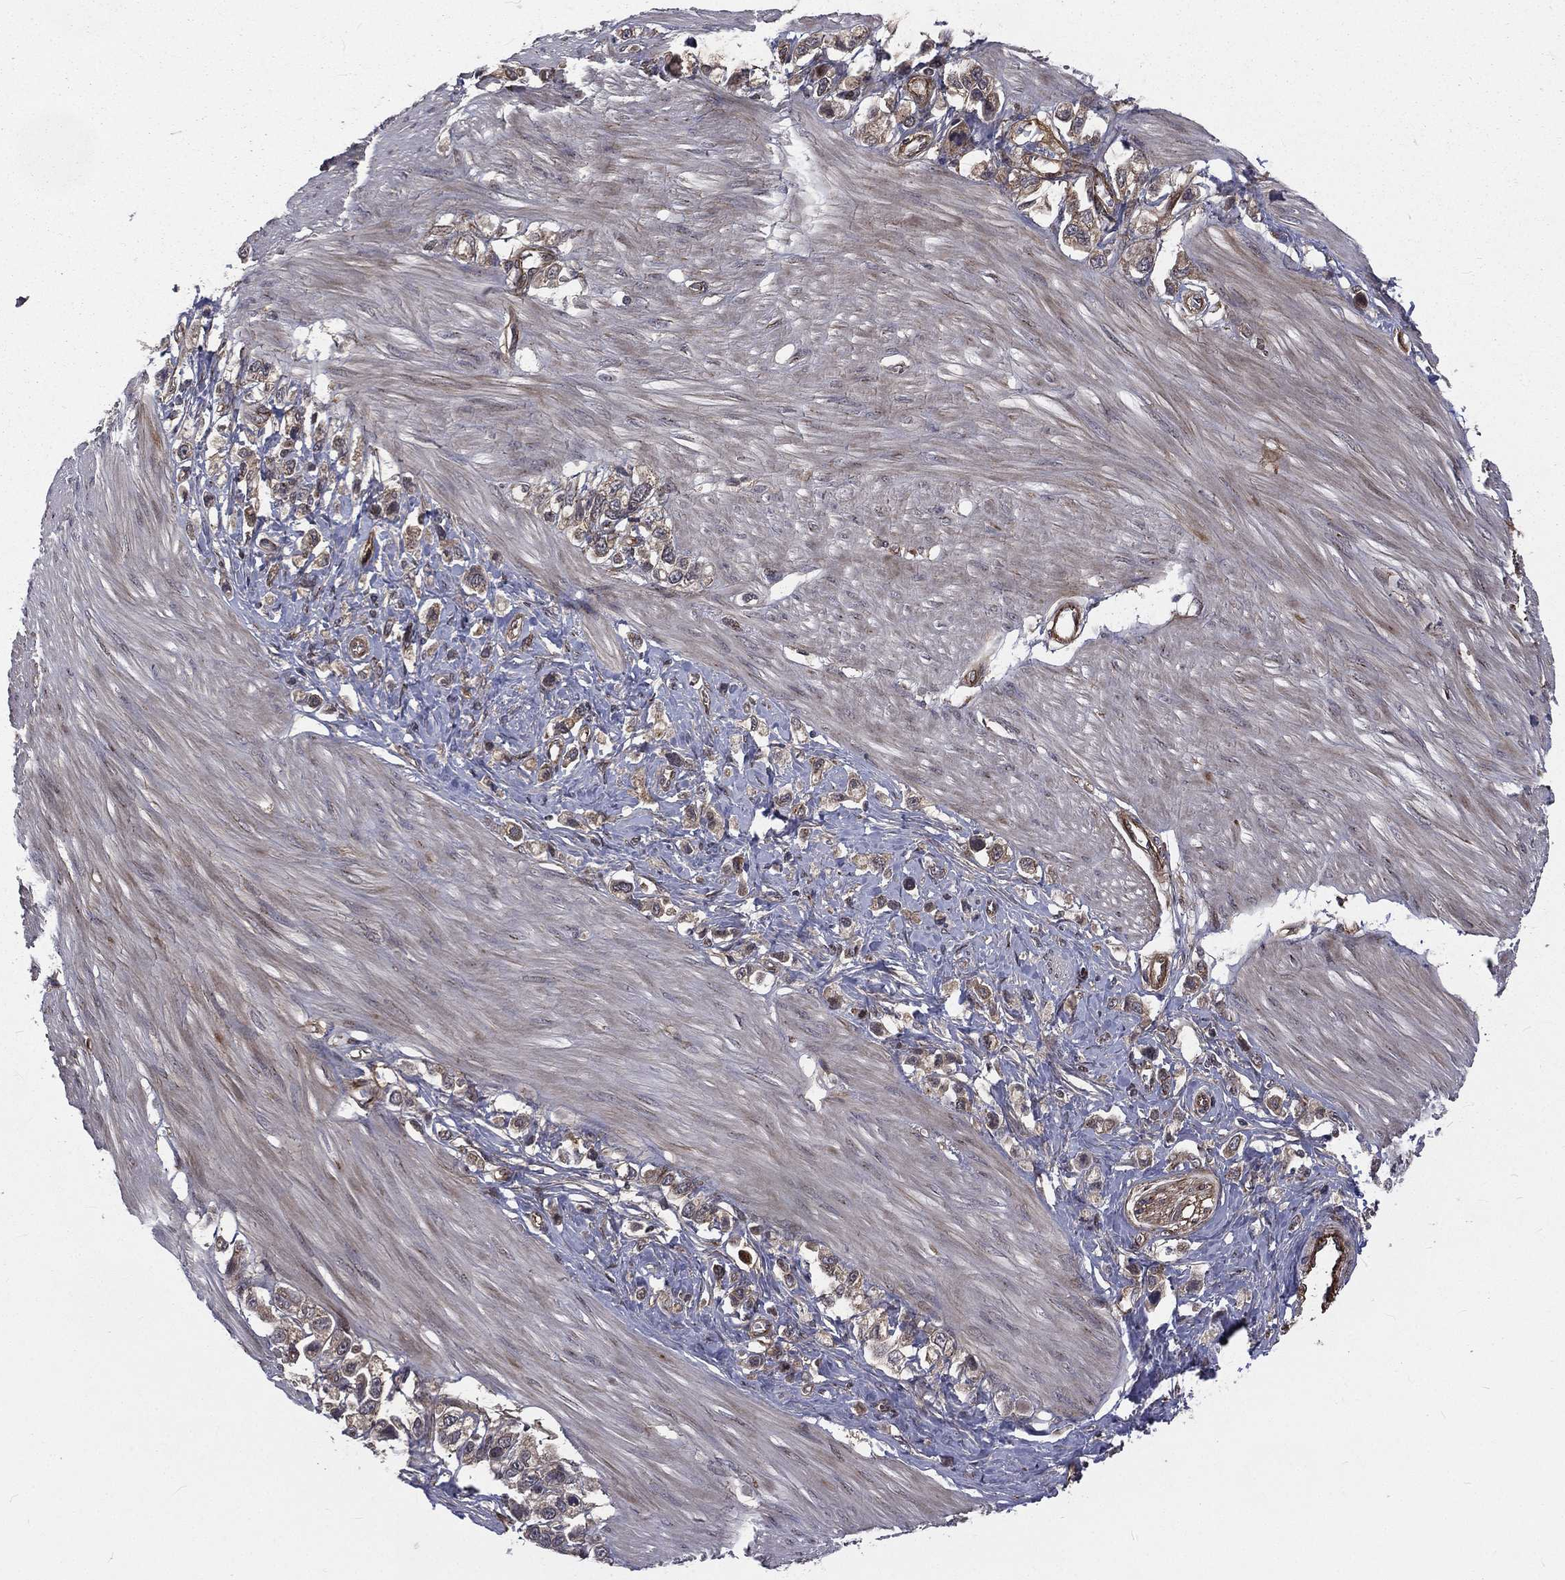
{"staining": {"intensity": "weak", "quantity": "<25%", "location": "cytoplasmic/membranous"}, "tissue": "stomach cancer", "cell_type": "Tumor cells", "image_type": "cancer", "snomed": [{"axis": "morphology", "description": "Normal tissue, NOS"}, {"axis": "morphology", "description": "Adenocarcinoma, NOS"}, {"axis": "morphology", "description": "Adenocarcinoma, High grade"}, {"axis": "topography", "description": "Stomach, upper"}, {"axis": "topography", "description": "Stomach"}], "caption": "A high-resolution image shows IHC staining of stomach cancer (high-grade adenocarcinoma), which demonstrates no significant expression in tumor cells. (DAB (3,3'-diaminobenzidine) immunohistochemistry, high magnification).", "gene": "ARL3", "patient": {"sex": "female", "age": 65}}